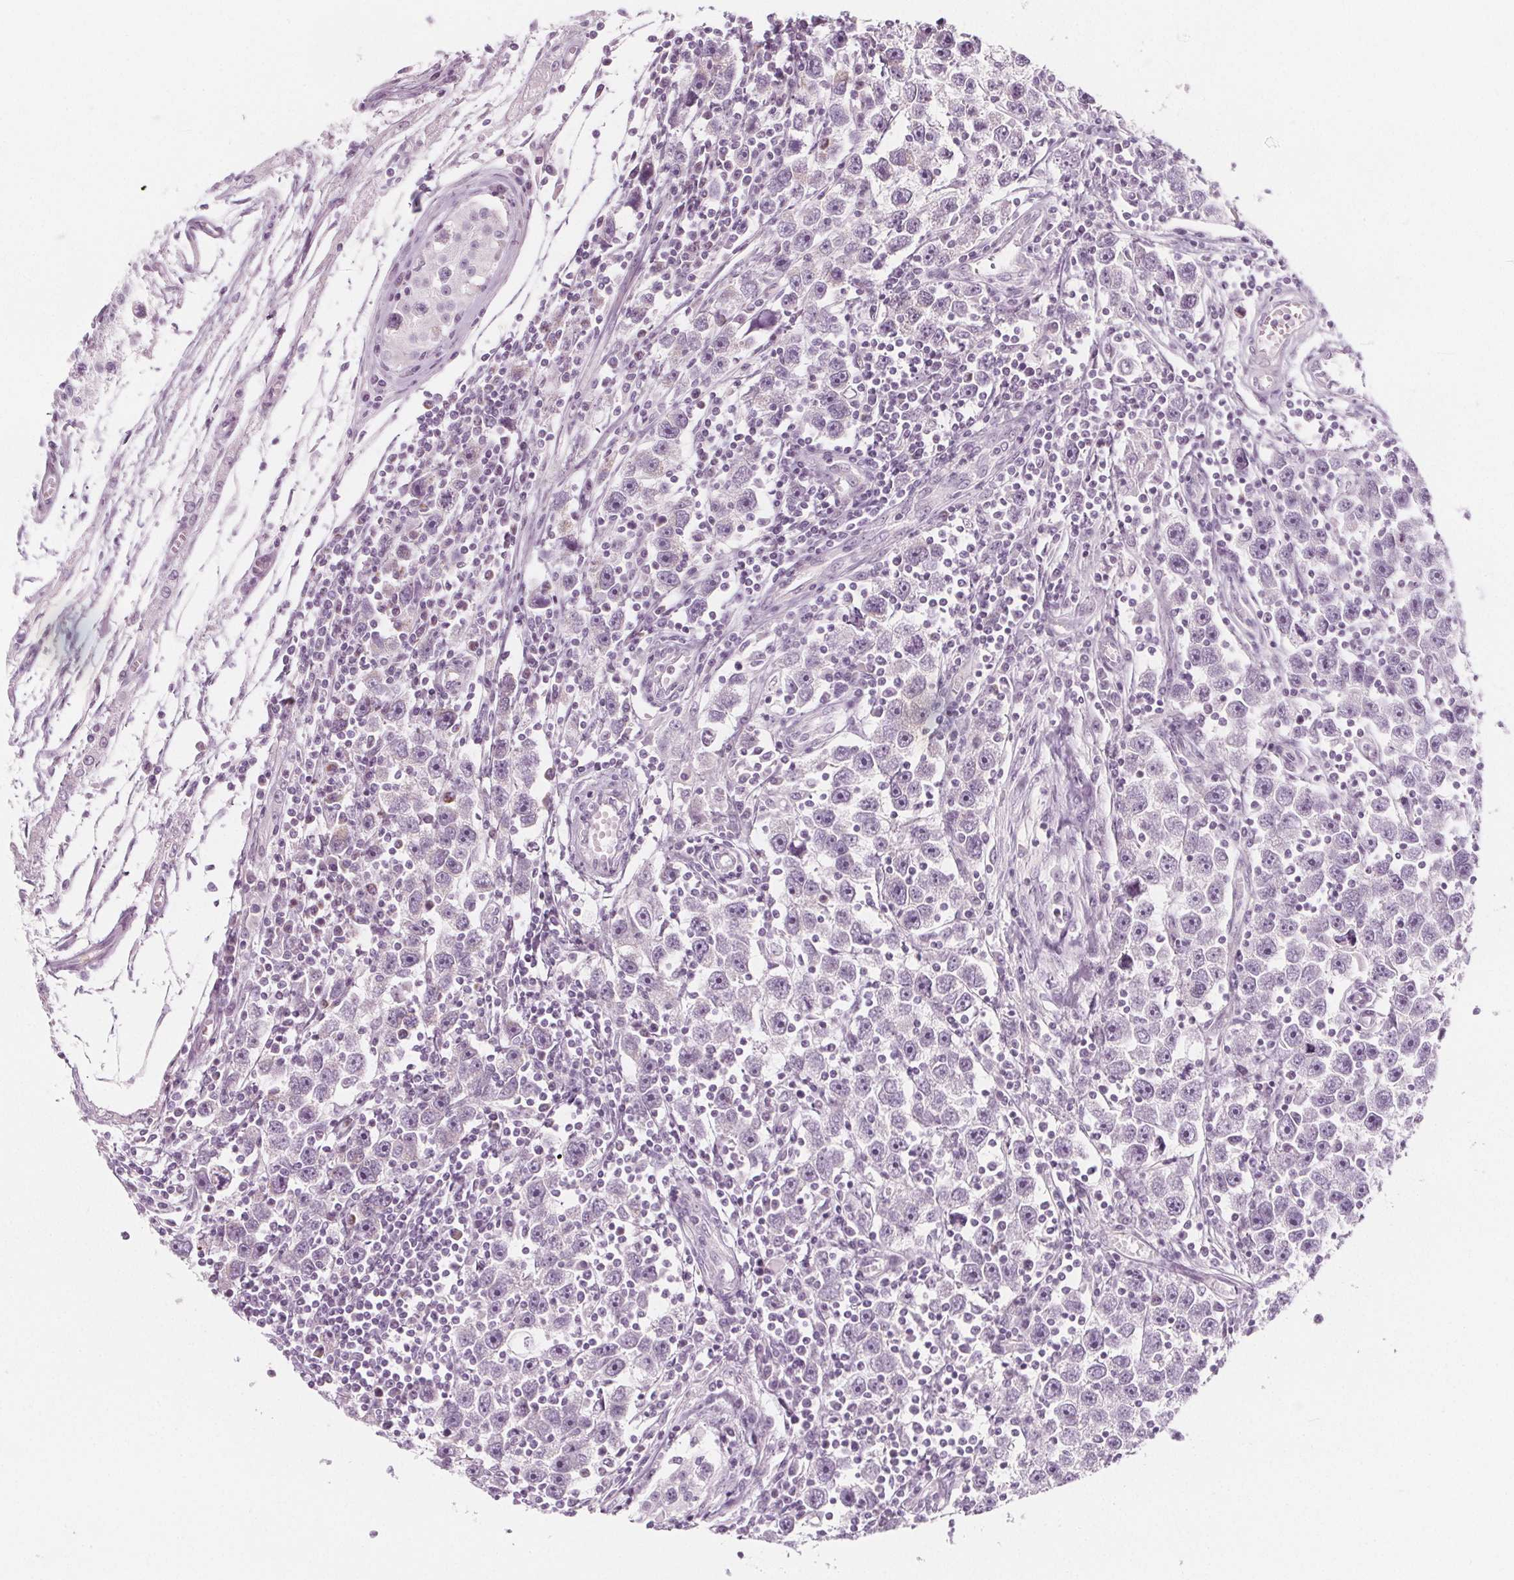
{"staining": {"intensity": "negative", "quantity": "none", "location": "none"}, "tissue": "testis cancer", "cell_type": "Tumor cells", "image_type": "cancer", "snomed": [{"axis": "morphology", "description": "Seminoma, NOS"}, {"axis": "topography", "description": "Testis"}], "caption": "Histopathology image shows no protein positivity in tumor cells of seminoma (testis) tissue.", "gene": "IL17C", "patient": {"sex": "male", "age": 30}}